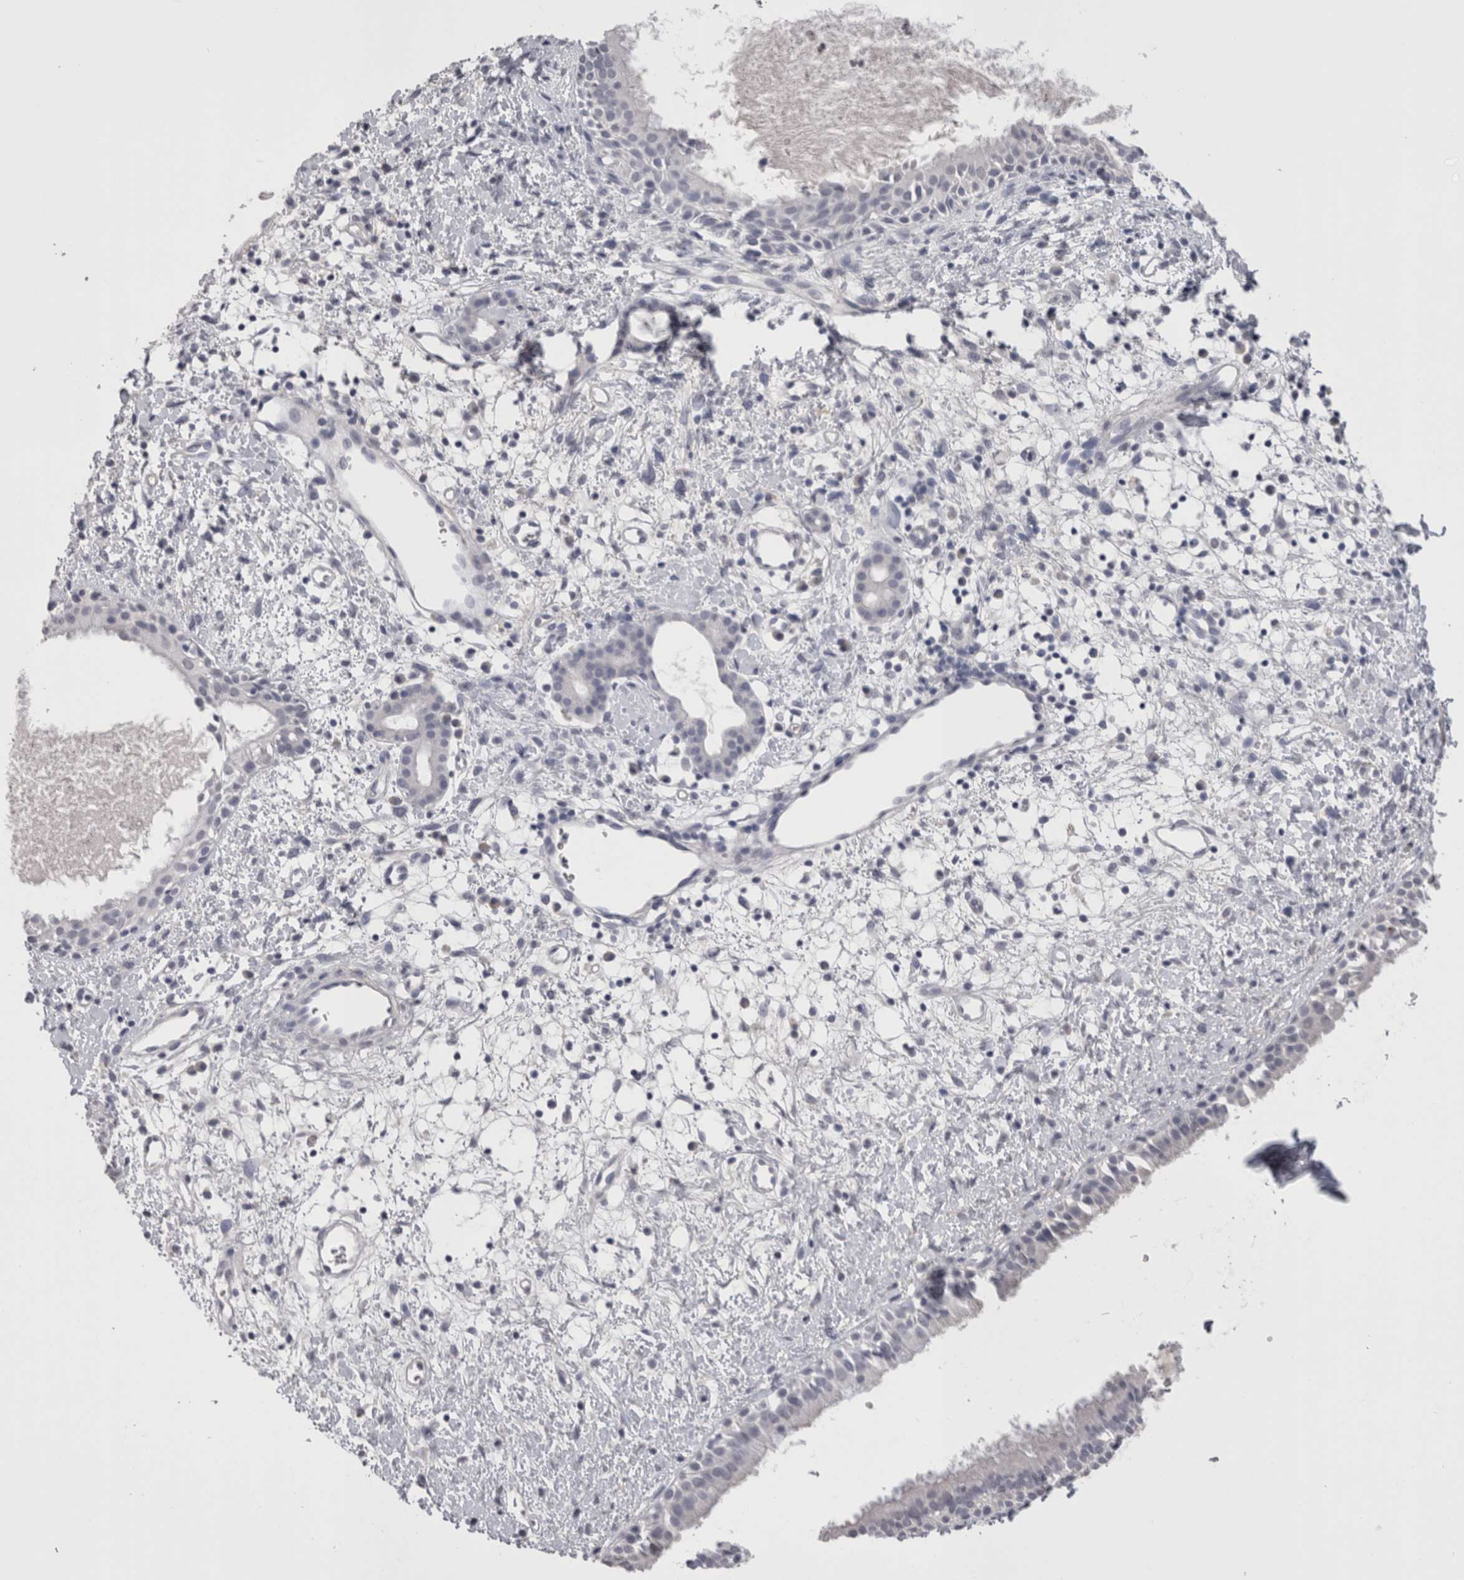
{"staining": {"intensity": "negative", "quantity": "none", "location": "none"}, "tissue": "nasopharynx", "cell_type": "Respiratory epithelial cells", "image_type": "normal", "snomed": [{"axis": "morphology", "description": "Normal tissue, NOS"}, {"axis": "topography", "description": "Nasopharynx"}], "caption": "A high-resolution photomicrograph shows immunohistochemistry (IHC) staining of normal nasopharynx, which demonstrates no significant expression in respiratory epithelial cells. (DAB immunohistochemistry (IHC), high magnification).", "gene": "CDHR5", "patient": {"sex": "male", "age": 22}}